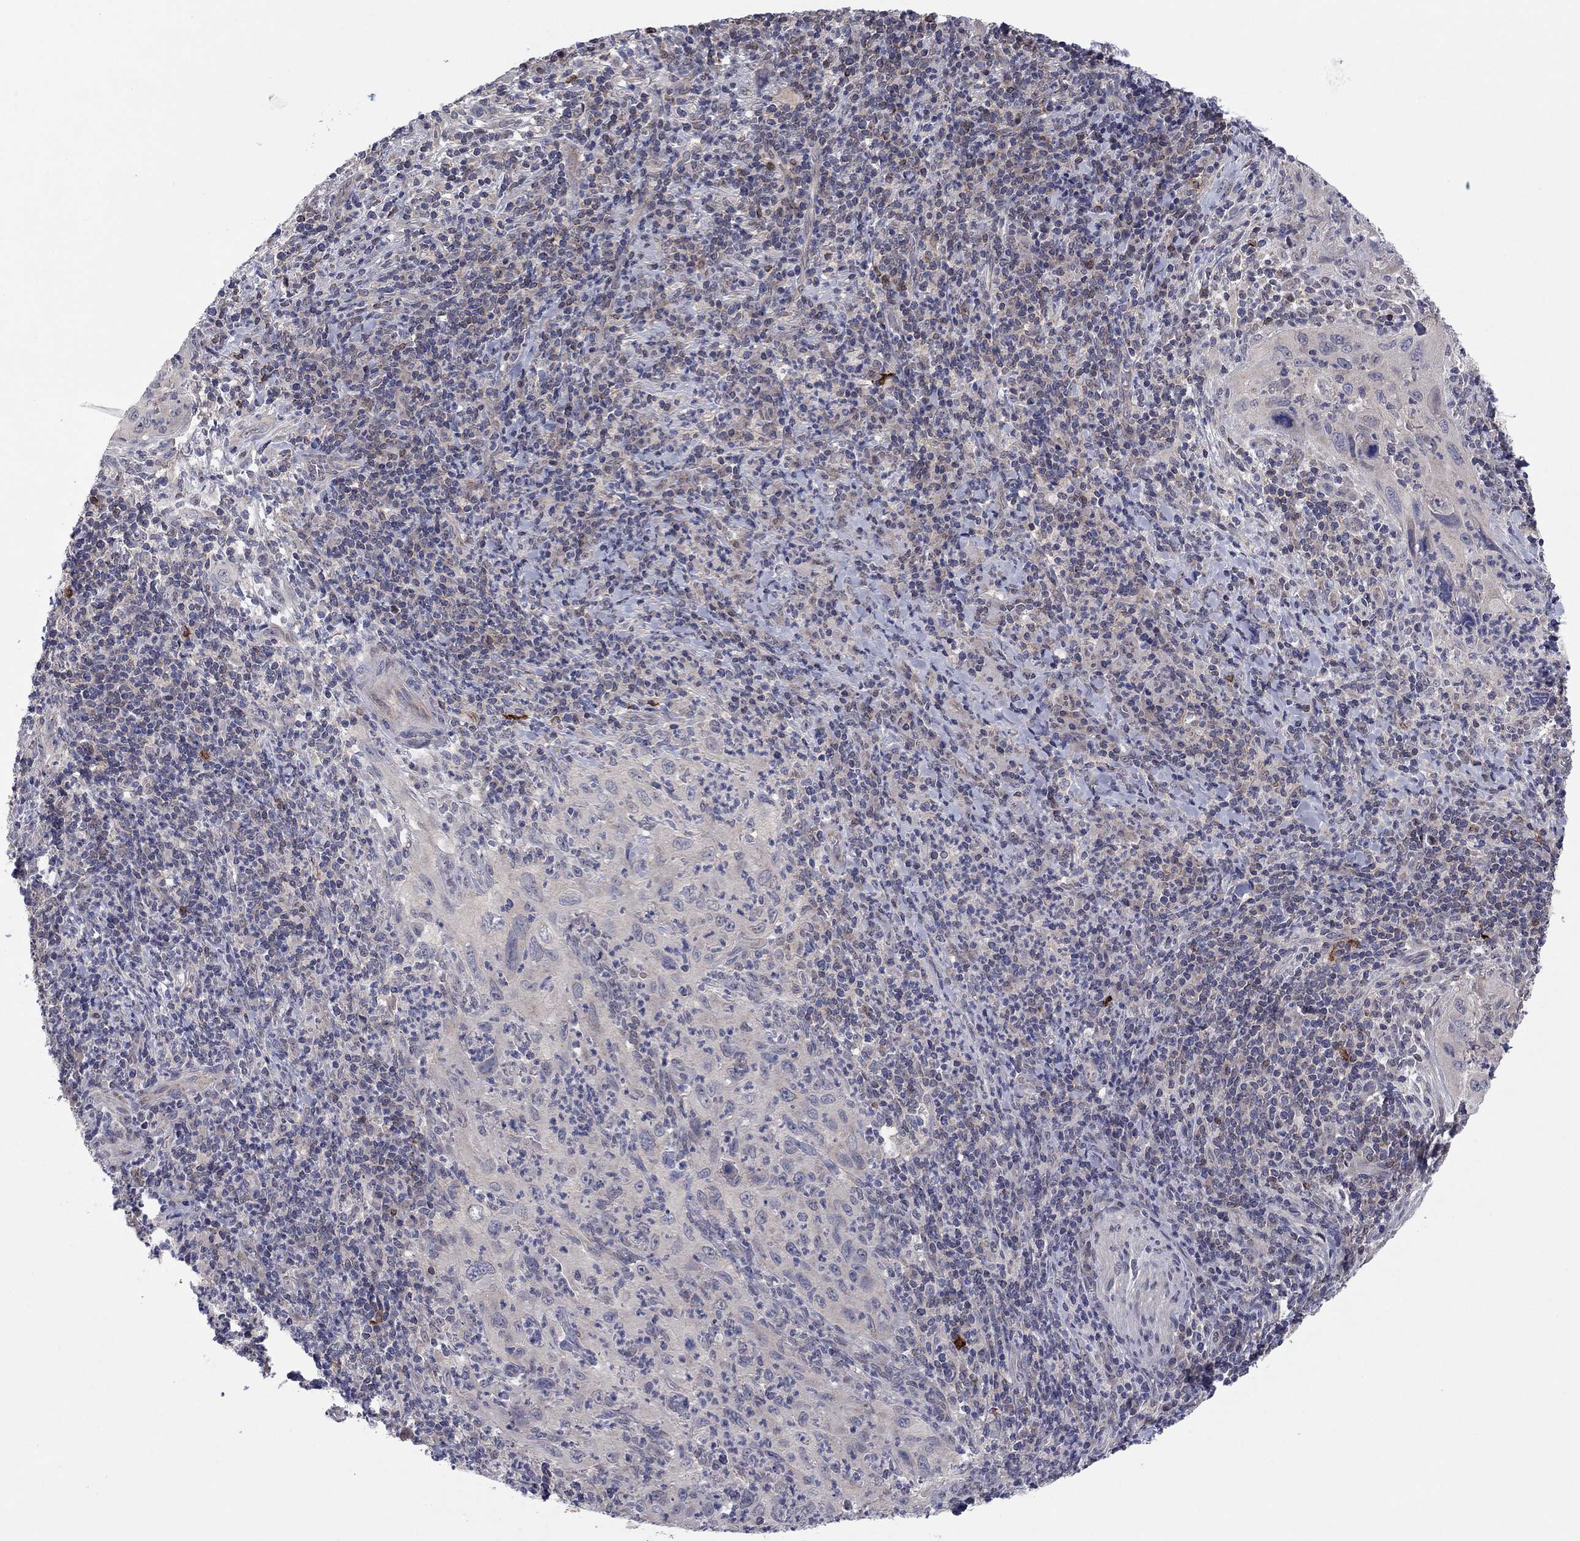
{"staining": {"intensity": "negative", "quantity": "none", "location": "none"}, "tissue": "cervical cancer", "cell_type": "Tumor cells", "image_type": "cancer", "snomed": [{"axis": "morphology", "description": "Squamous cell carcinoma, NOS"}, {"axis": "topography", "description": "Cervix"}], "caption": "A photomicrograph of human cervical cancer (squamous cell carcinoma) is negative for staining in tumor cells.", "gene": "GRHPR", "patient": {"sex": "female", "age": 26}}